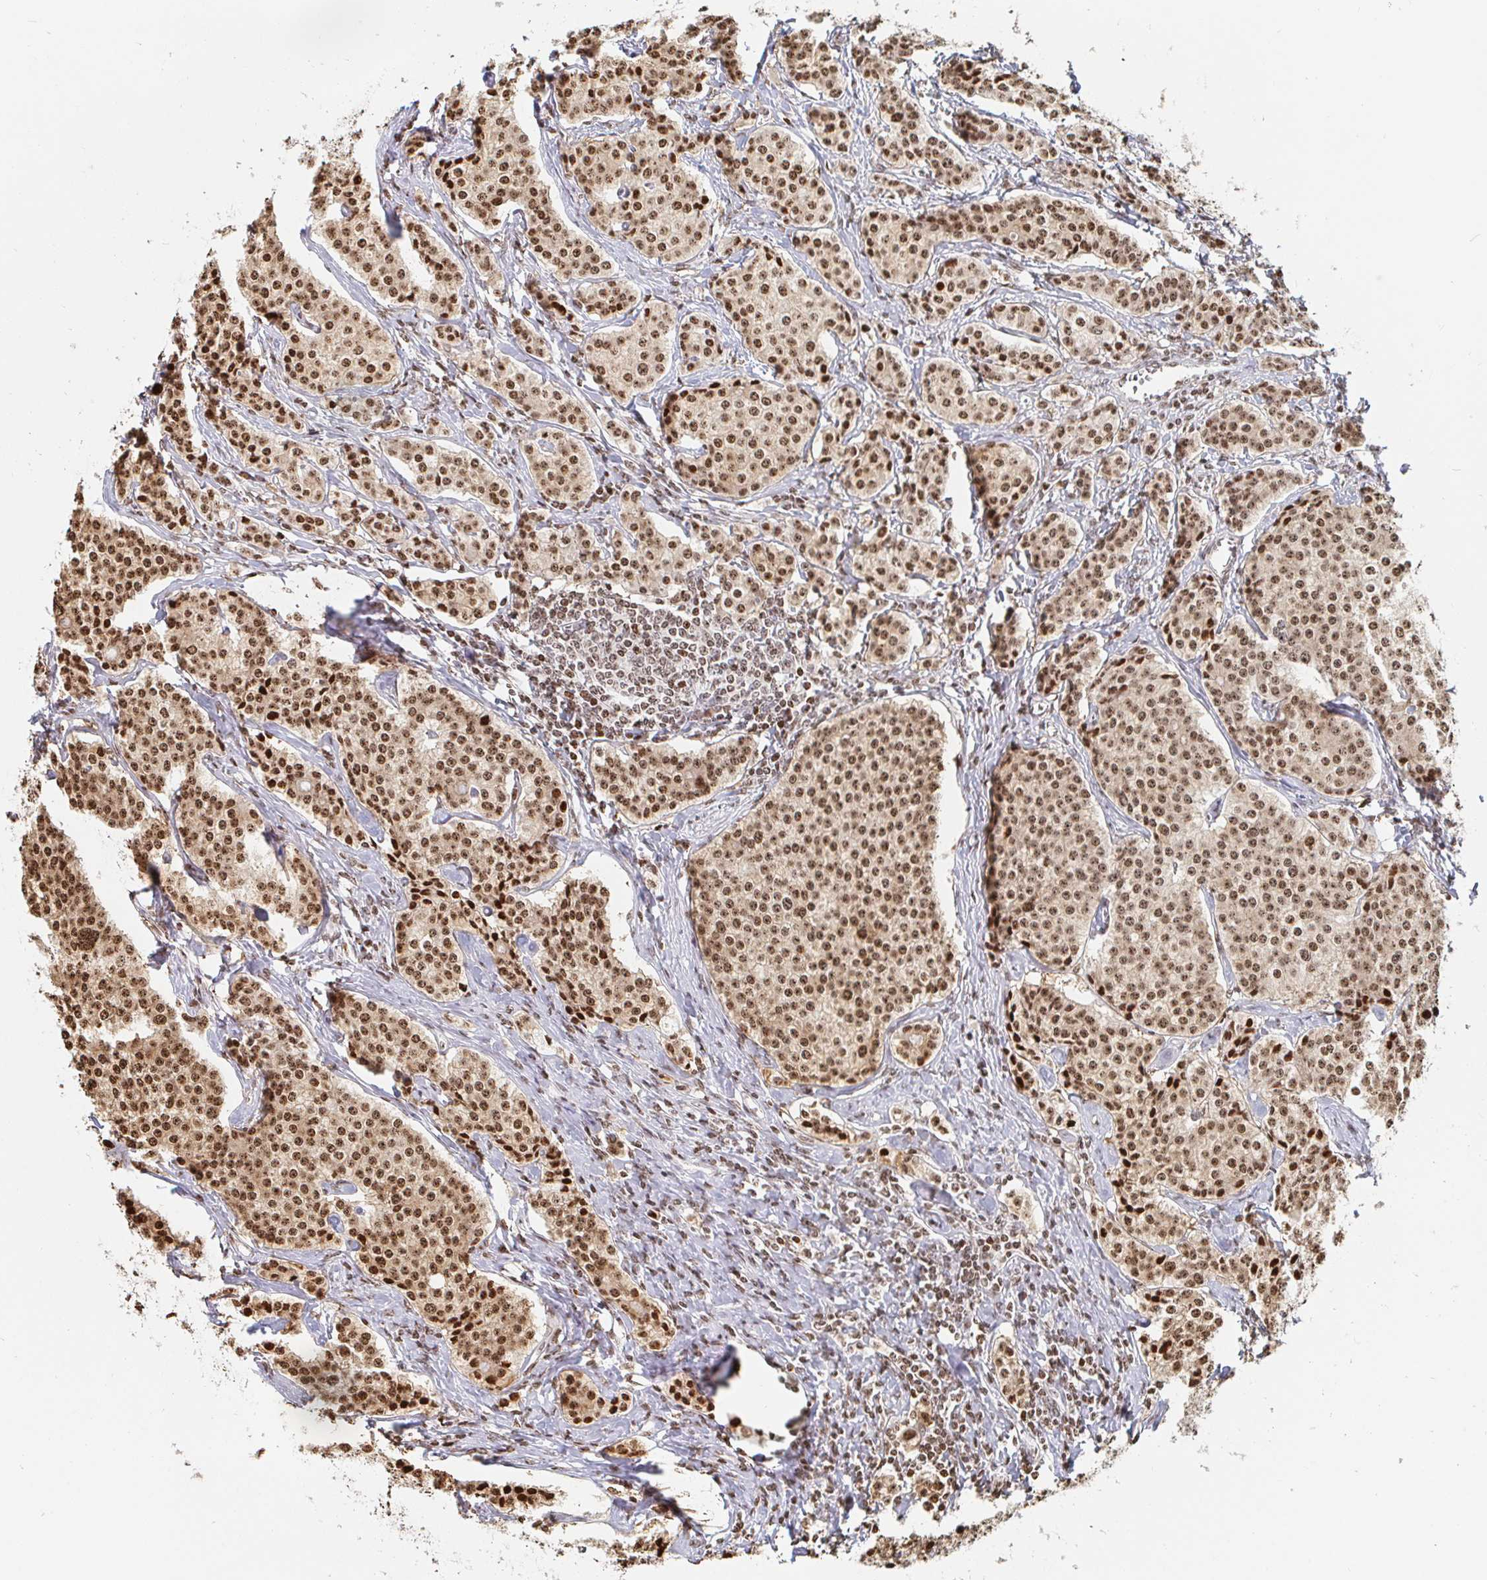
{"staining": {"intensity": "moderate", "quantity": ">75%", "location": "nuclear"}, "tissue": "carcinoid", "cell_type": "Tumor cells", "image_type": "cancer", "snomed": [{"axis": "morphology", "description": "Carcinoid, malignant, NOS"}, {"axis": "topography", "description": "Small intestine"}], "caption": "The immunohistochemical stain labels moderate nuclear positivity in tumor cells of carcinoid tissue.", "gene": "HOXC10", "patient": {"sex": "female", "age": 64}}